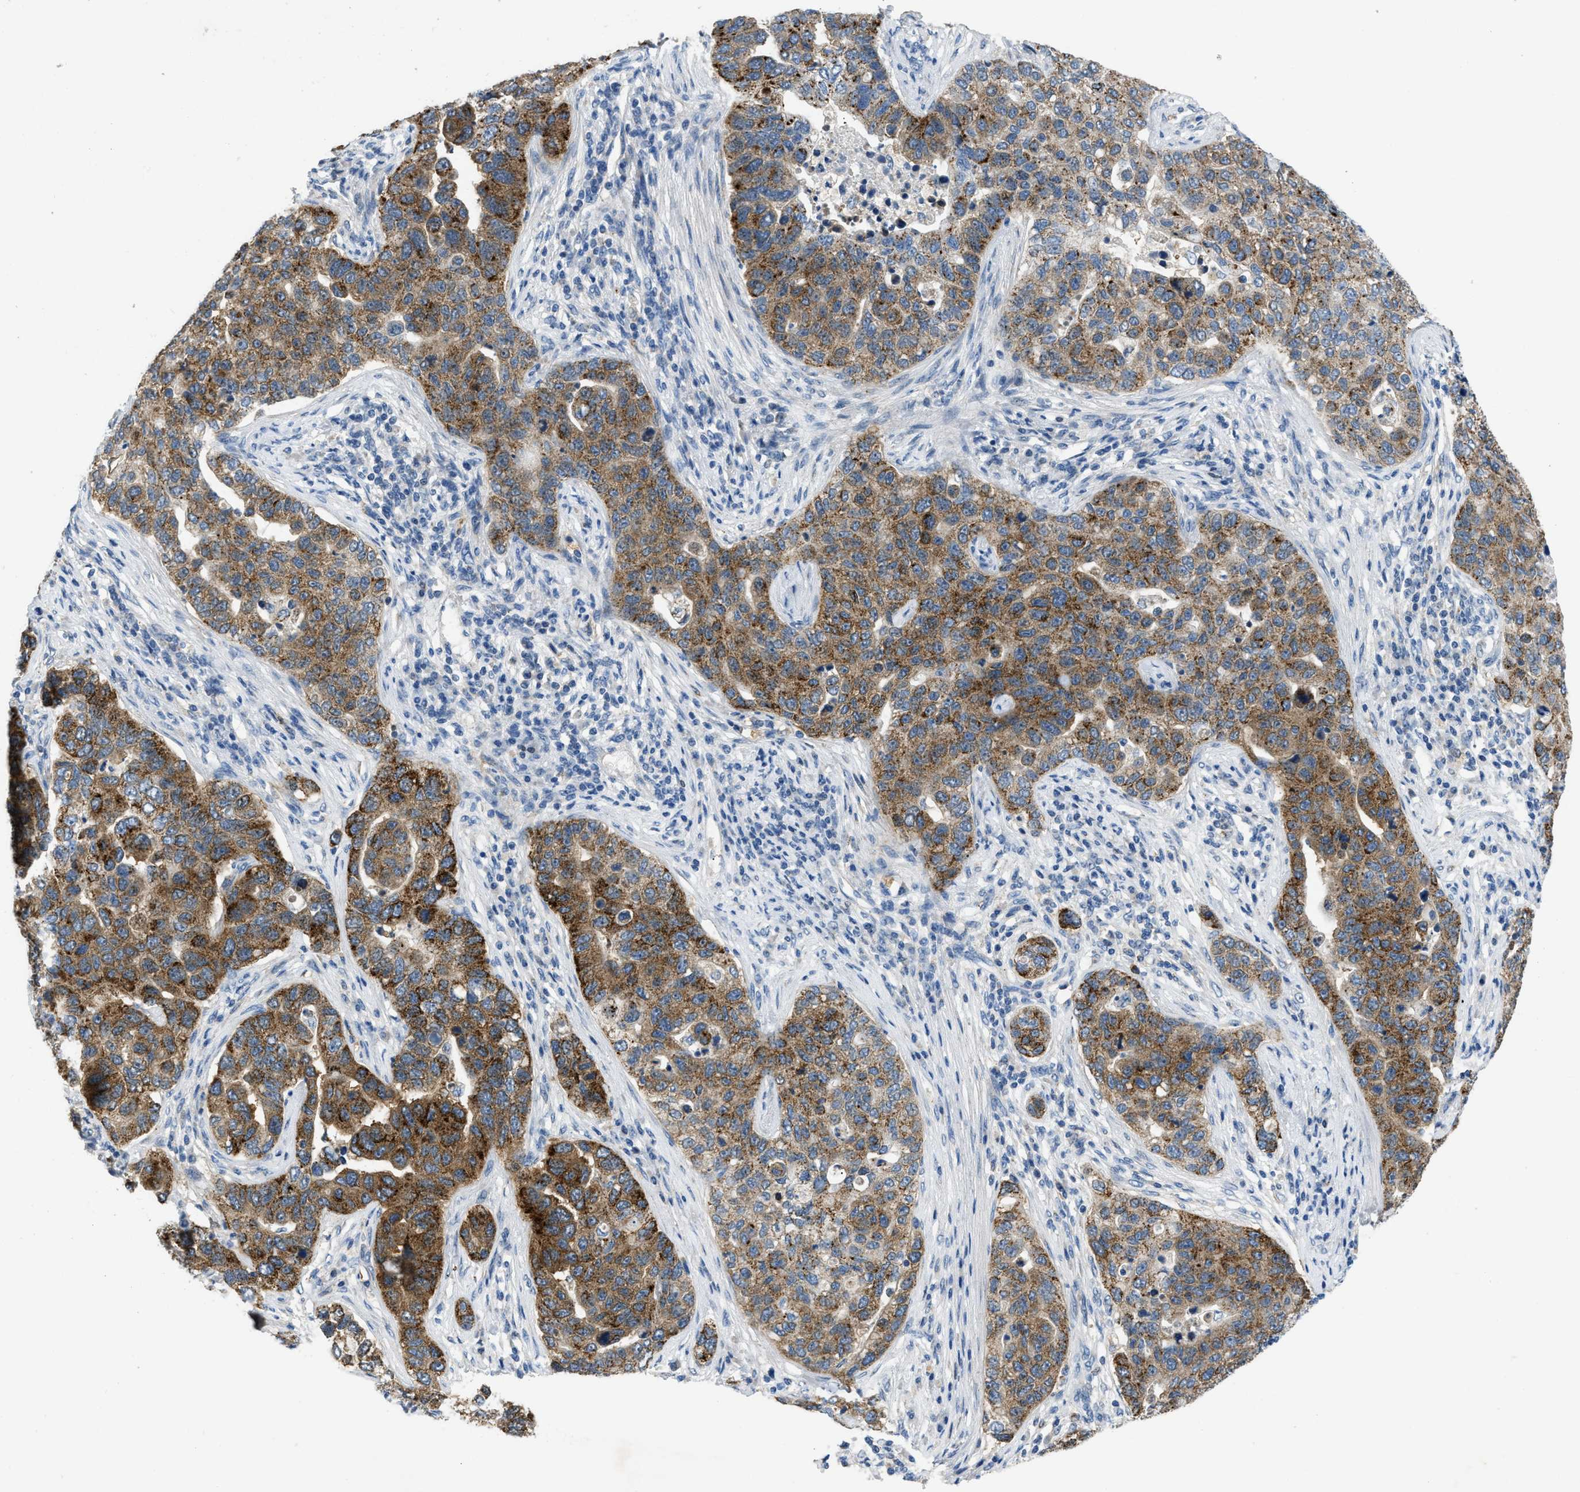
{"staining": {"intensity": "moderate", "quantity": ">75%", "location": "cytoplasmic/membranous"}, "tissue": "pancreatic cancer", "cell_type": "Tumor cells", "image_type": "cancer", "snomed": [{"axis": "morphology", "description": "Adenocarcinoma, NOS"}, {"axis": "topography", "description": "Pancreas"}], "caption": "The immunohistochemical stain highlights moderate cytoplasmic/membranous positivity in tumor cells of pancreatic cancer tissue.", "gene": "TOMM34", "patient": {"sex": "female", "age": 61}}